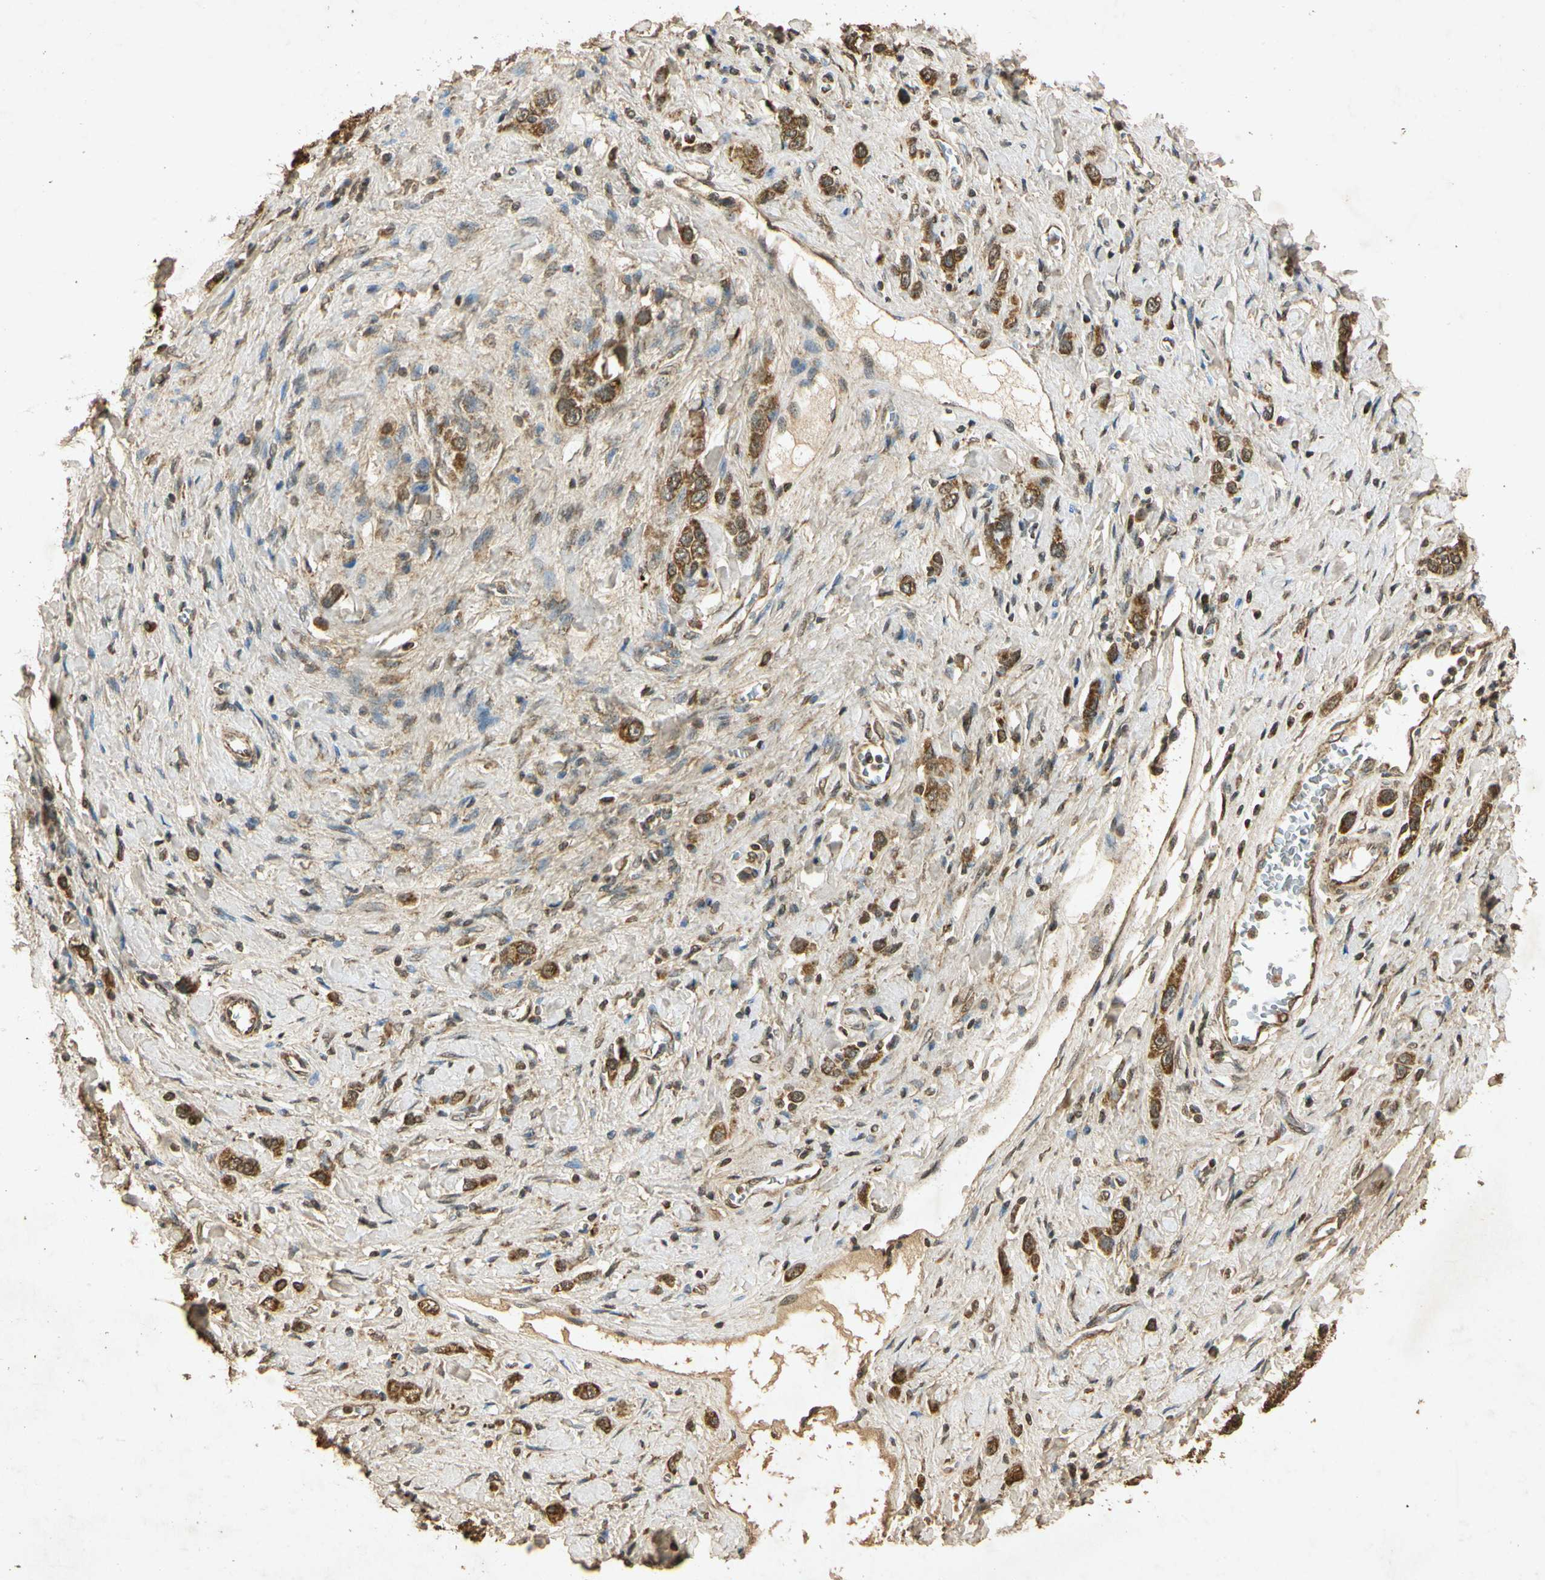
{"staining": {"intensity": "moderate", "quantity": ">75%", "location": "cytoplasmic/membranous"}, "tissue": "stomach cancer", "cell_type": "Tumor cells", "image_type": "cancer", "snomed": [{"axis": "morphology", "description": "Normal tissue, NOS"}, {"axis": "morphology", "description": "Adenocarcinoma, NOS"}, {"axis": "topography", "description": "Stomach, upper"}, {"axis": "topography", "description": "Stomach"}], "caption": "Immunohistochemistry of human adenocarcinoma (stomach) reveals medium levels of moderate cytoplasmic/membranous positivity in approximately >75% of tumor cells.", "gene": "PRDX3", "patient": {"sex": "female", "age": 65}}